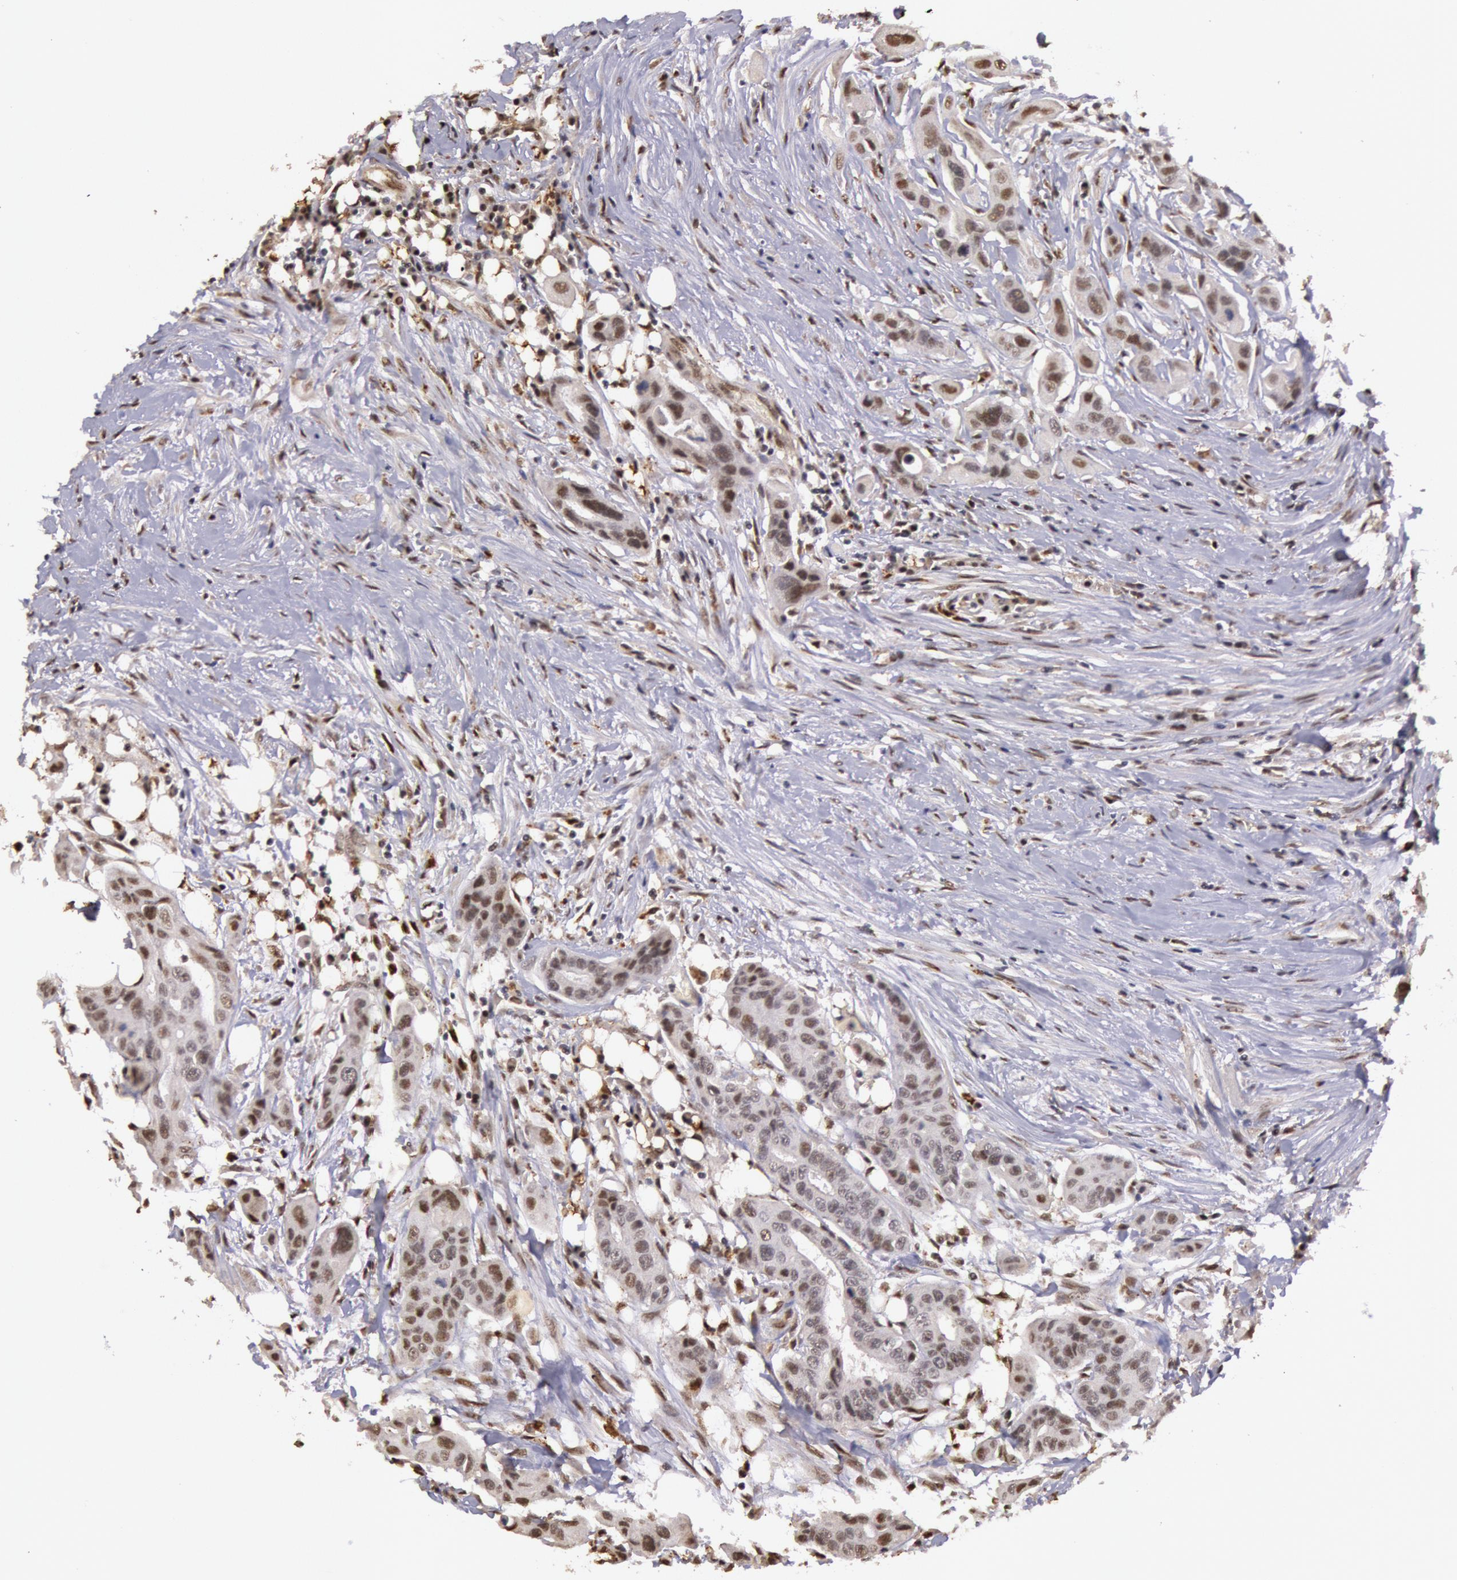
{"staining": {"intensity": "weak", "quantity": ">75%", "location": "nuclear"}, "tissue": "colorectal cancer", "cell_type": "Tumor cells", "image_type": "cancer", "snomed": [{"axis": "morphology", "description": "Adenocarcinoma, NOS"}, {"axis": "topography", "description": "Colon"}], "caption": "Tumor cells demonstrate low levels of weak nuclear expression in approximately >75% of cells in colorectal cancer. The protein is stained brown, and the nuclei are stained in blue (DAB (3,3'-diaminobenzidine) IHC with brightfield microscopy, high magnification).", "gene": "LIG4", "patient": {"sex": "female", "age": 70}}